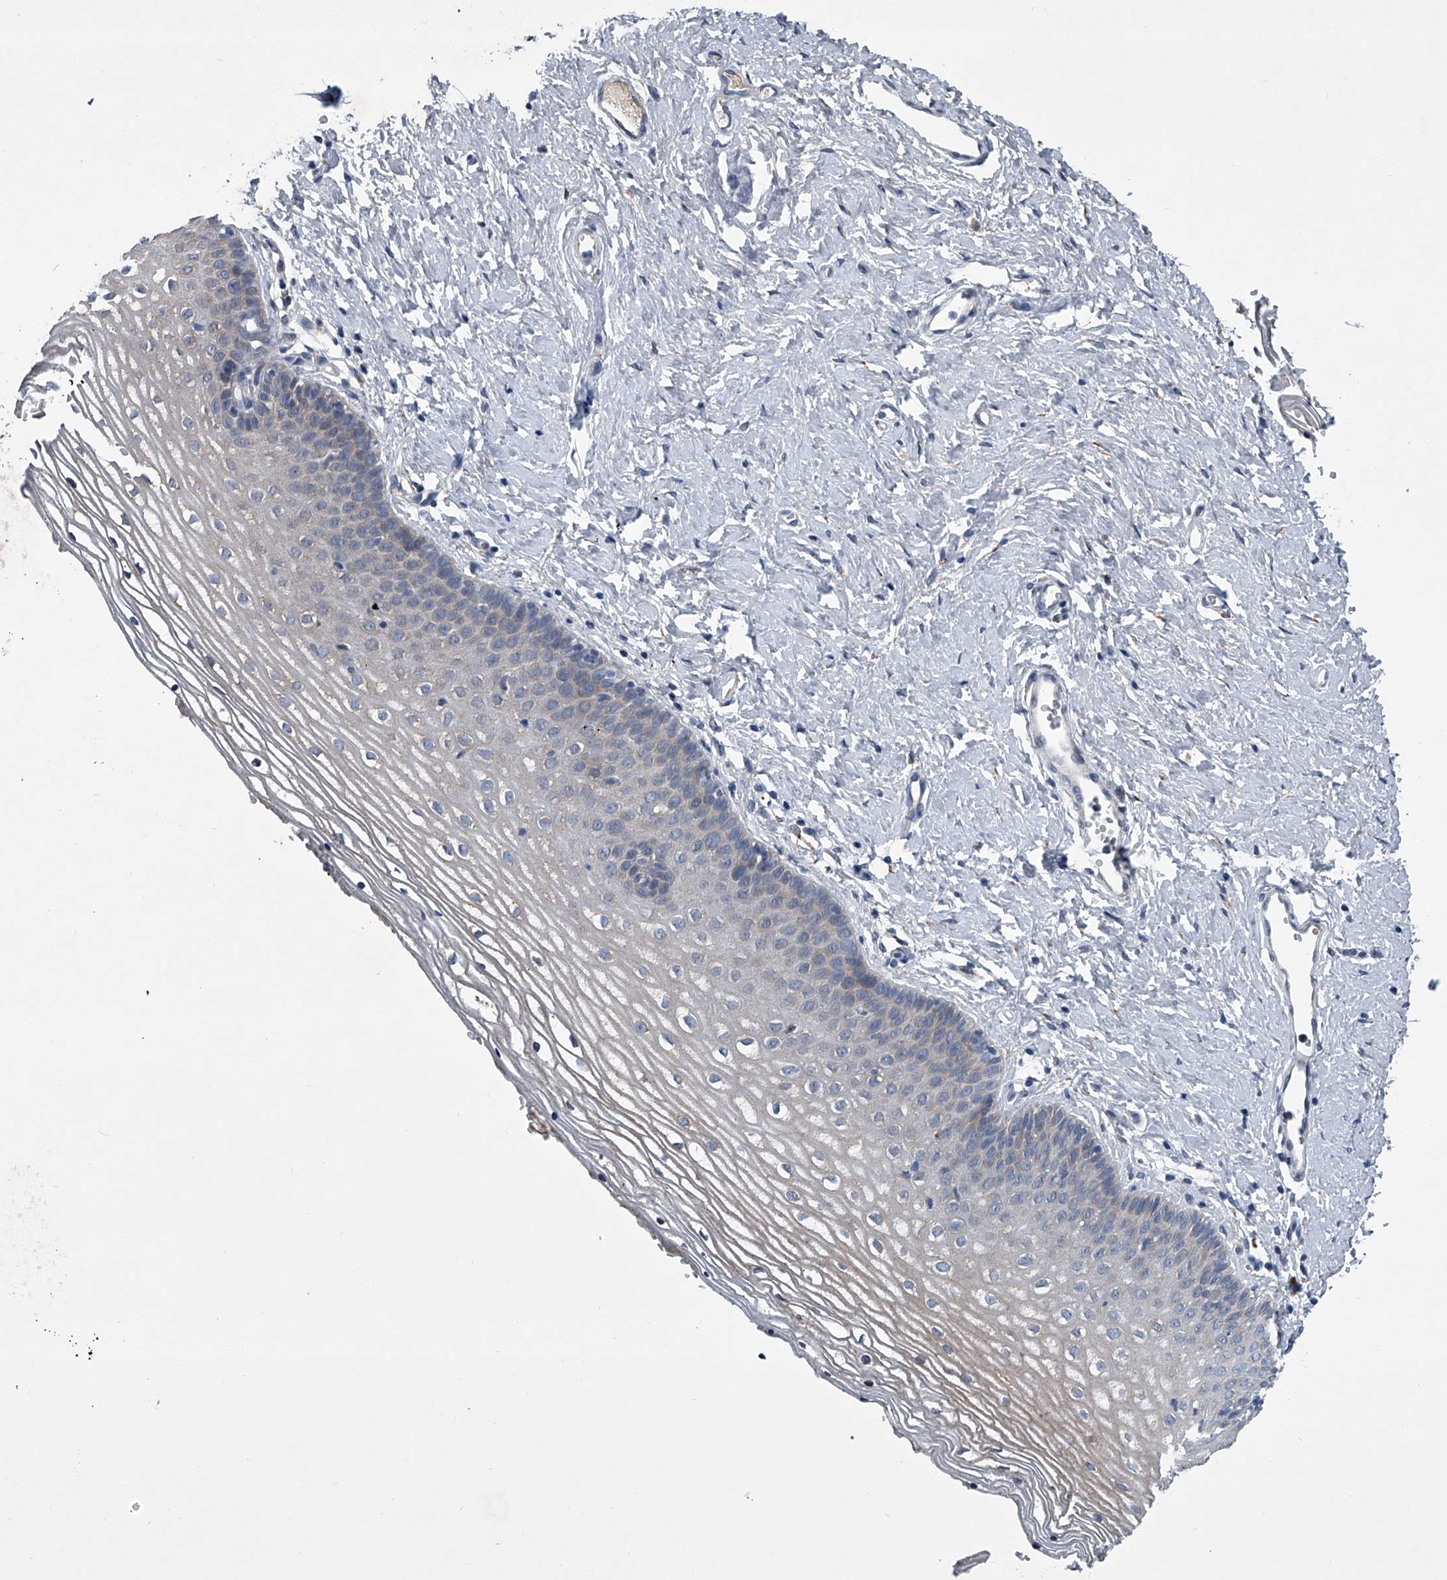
{"staining": {"intensity": "weak", "quantity": "<25%", "location": "cytoplasmic/membranous"}, "tissue": "vagina", "cell_type": "Squamous epithelial cells", "image_type": "normal", "snomed": [{"axis": "morphology", "description": "Normal tissue, NOS"}, {"axis": "topography", "description": "Vagina"}], "caption": "IHC micrograph of normal vagina: vagina stained with DAB exhibits no significant protein staining in squamous epithelial cells. The staining was performed using DAB (3,3'-diaminobenzidine) to visualize the protein expression in brown, while the nuclei were stained in blue with hematoxylin (Magnification: 20x).", "gene": "ABCG1", "patient": {"sex": "female", "age": 32}}